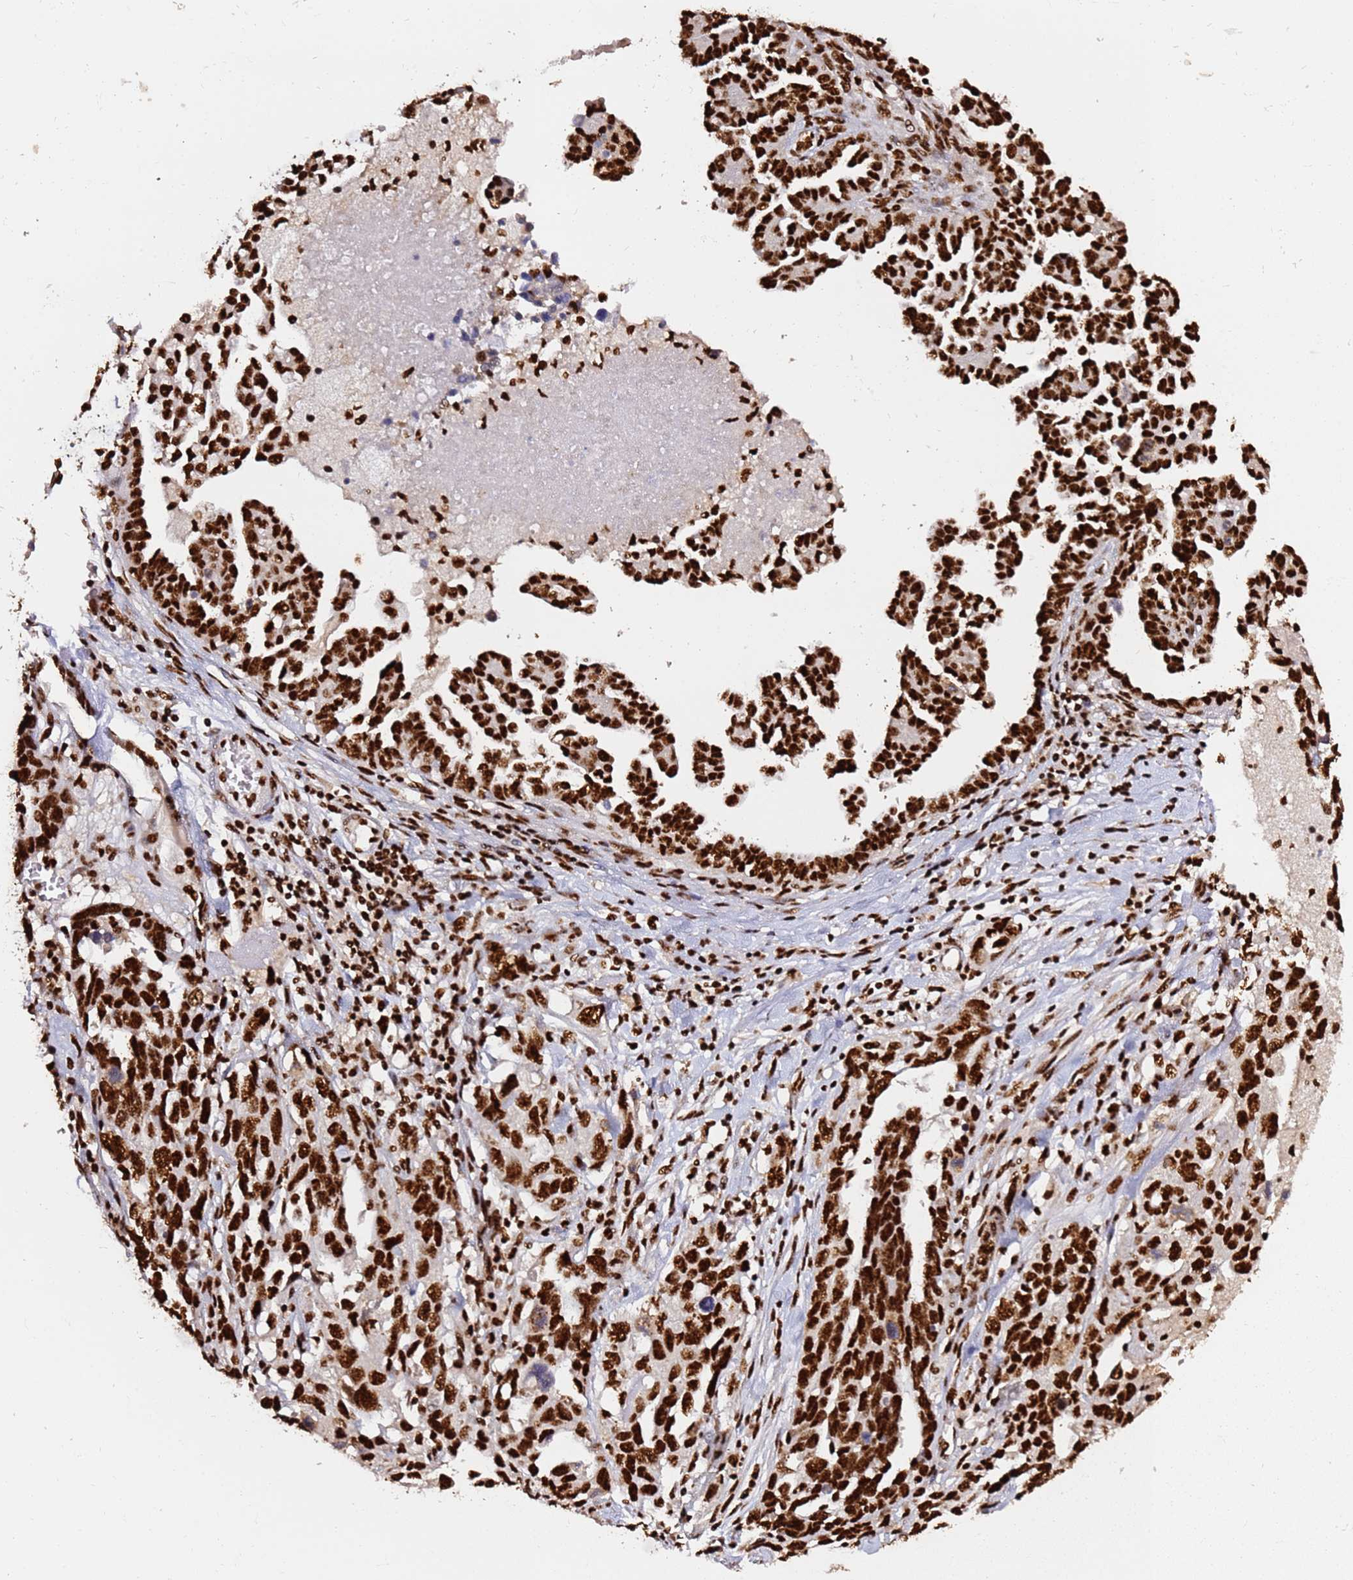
{"staining": {"intensity": "strong", "quantity": ">75%", "location": "nuclear"}, "tissue": "ovarian cancer", "cell_type": "Tumor cells", "image_type": "cancer", "snomed": [{"axis": "morphology", "description": "Cystadenocarcinoma, serous, NOS"}, {"axis": "topography", "description": "Ovary"}], "caption": "The photomicrograph displays immunohistochemical staining of ovarian cancer. There is strong nuclear expression is present in about >75% of tumor cells.", "gene": "C6orf226", "patient": {"sex": "female", "age": 54}}